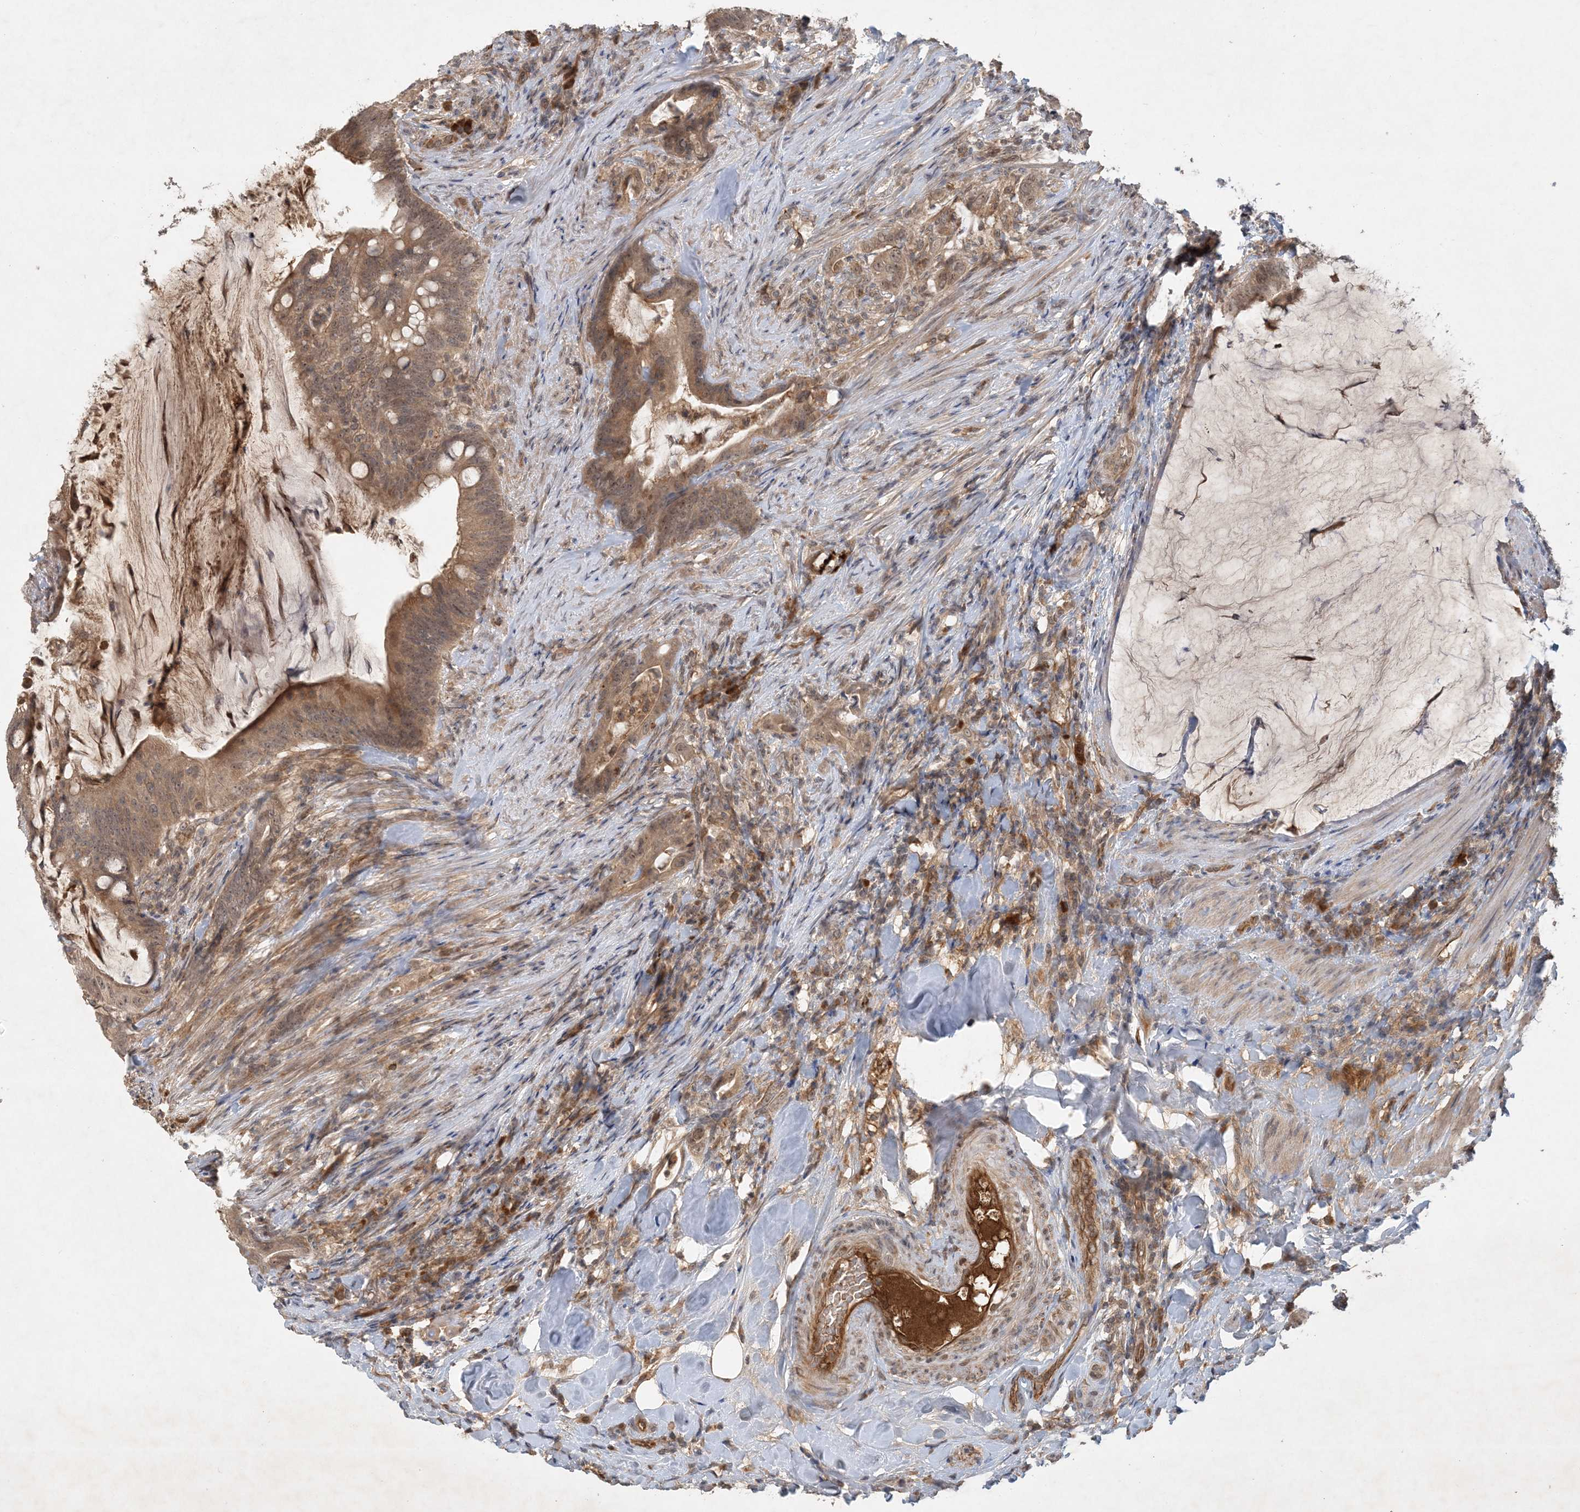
{"staining": {"intensity": "moderate", "quantity": ">75%", "location": "cytoplasmic/membranous,nuclear"}, "tissue": "colorectal cancer", "cell_type": "Tumor cells", "image_type": "cancer", "snomed": [{"axis": "morphology", "description": "Adenocarcinoma, NOS"}, {"axis": "topography", "description": "Colon"}], "caption": "An IHC photomicrograph of tumor tissue is shown. Protein staining in brown labels moderate cytoplasmic/membranous and nuclear positivity in colorectal adenocarcinoma within tumor cells.", "gene": "ZCCHC4", "patient": {"sex": "female", "age": 66}}